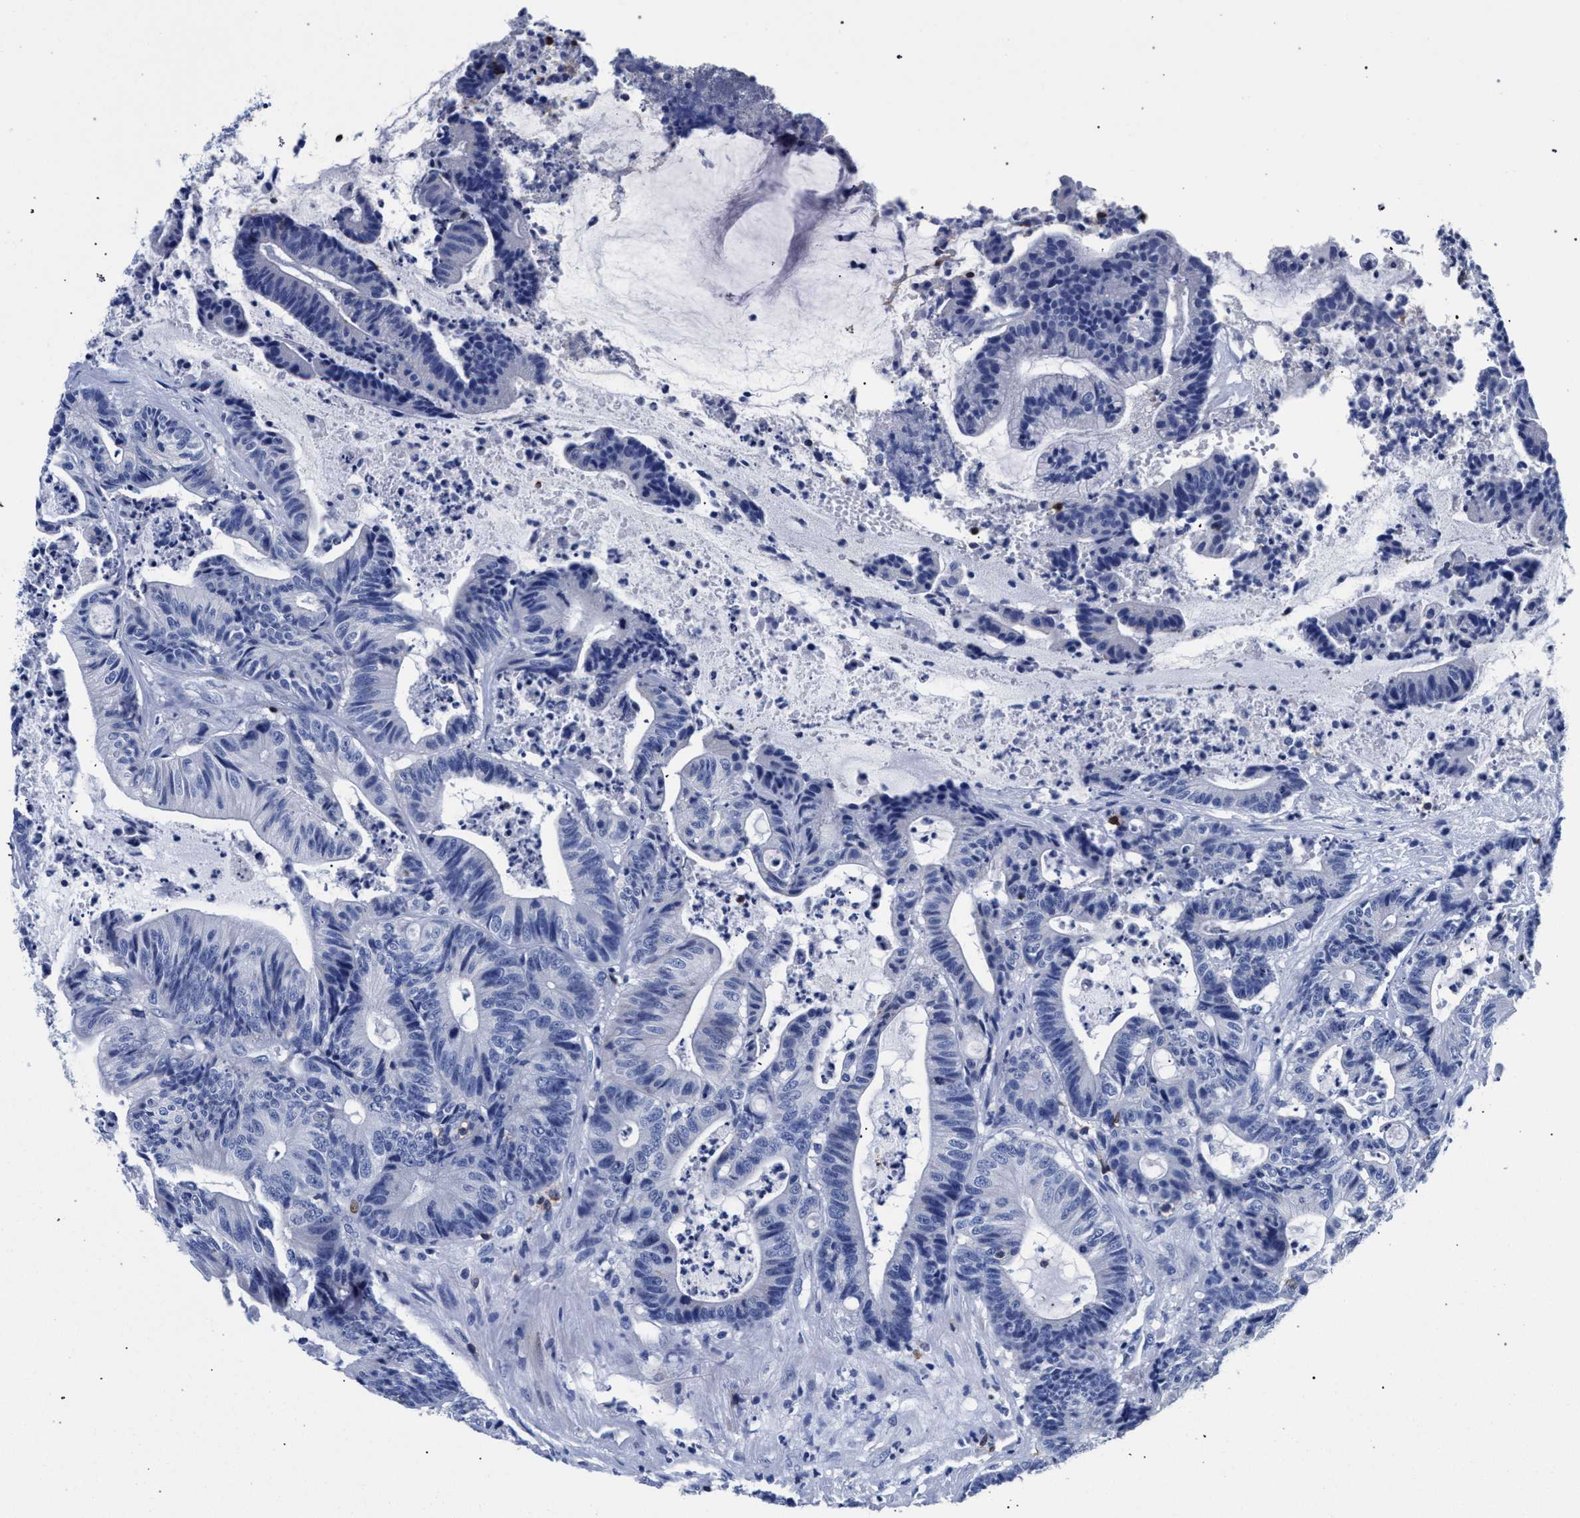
{"staining": {"intensity": "negative", "quantity": "none", "location": "none"}, "tissue": "colorectal cancer", "cell_type": "Tumor cells", "image_type": "cancer", "snomed": [{"axis": "morphology", "description": "Adenocarcinoma, NOS"}, {"axis": "topography", "description": "Colon"}], "caption": "Protein analysis of colorectal cancer (adenocarcinoma) demonstrates no significant expression in tumor cells.", "gene": "KLRK1", "patient": {"sex": "female", "age": 84}}